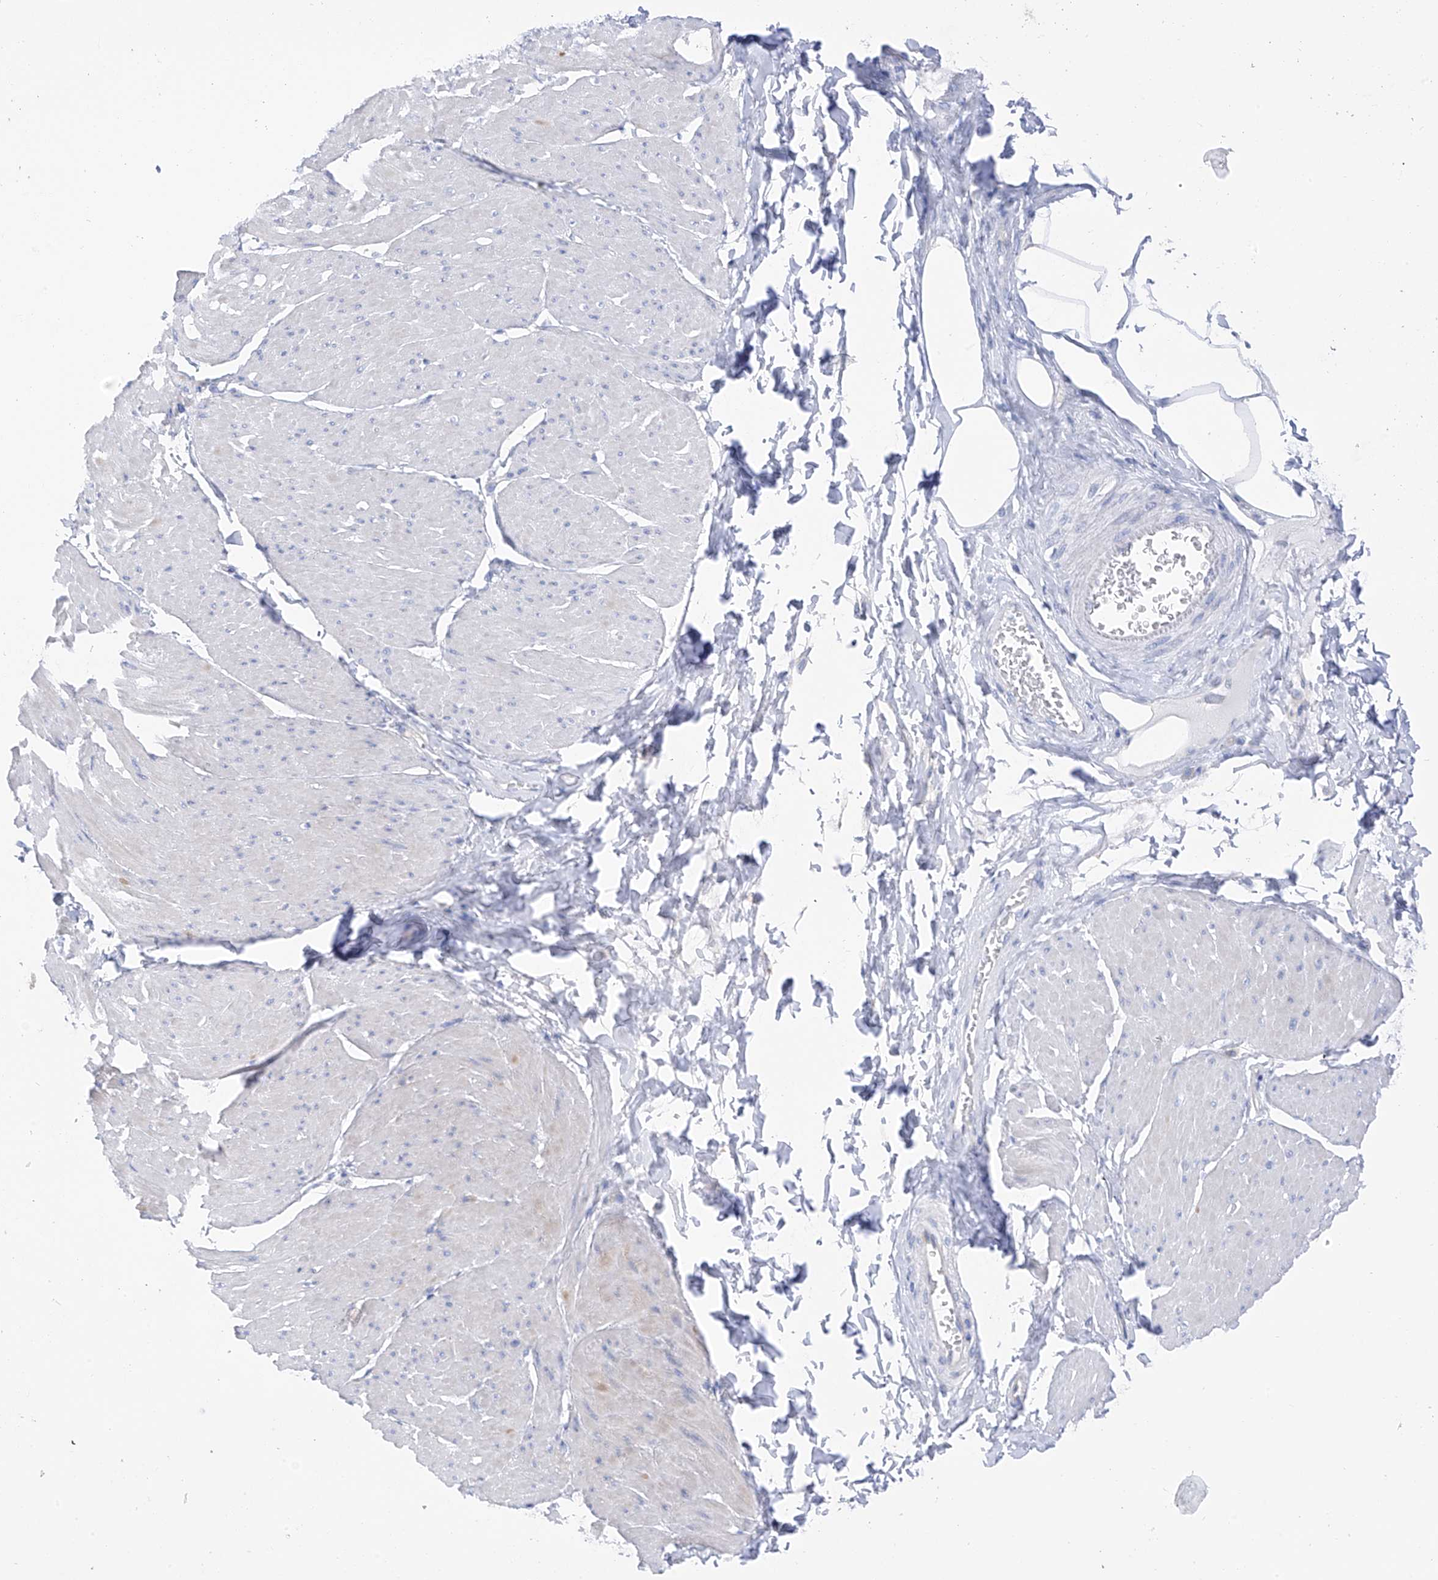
{"staining": {"intensity": "negative", "quantity": "none", "location": "none"}, "tissue": "smooth muscle", "cell_type": "Smooth muscle cells", "image_type": "normal", "snomed": [{"axis": "morphology", "description": "Urothelial carcinoma, High grade"}, {"axis": "topography", "description": "Urinary bladder"}], "caption": "Protein analysis of normal smooth muscle demonstrates no significant positivity in smooth muscle cells.", "gene": "PIK3C2B", "patient": {"sex": "male", "age": 46}}